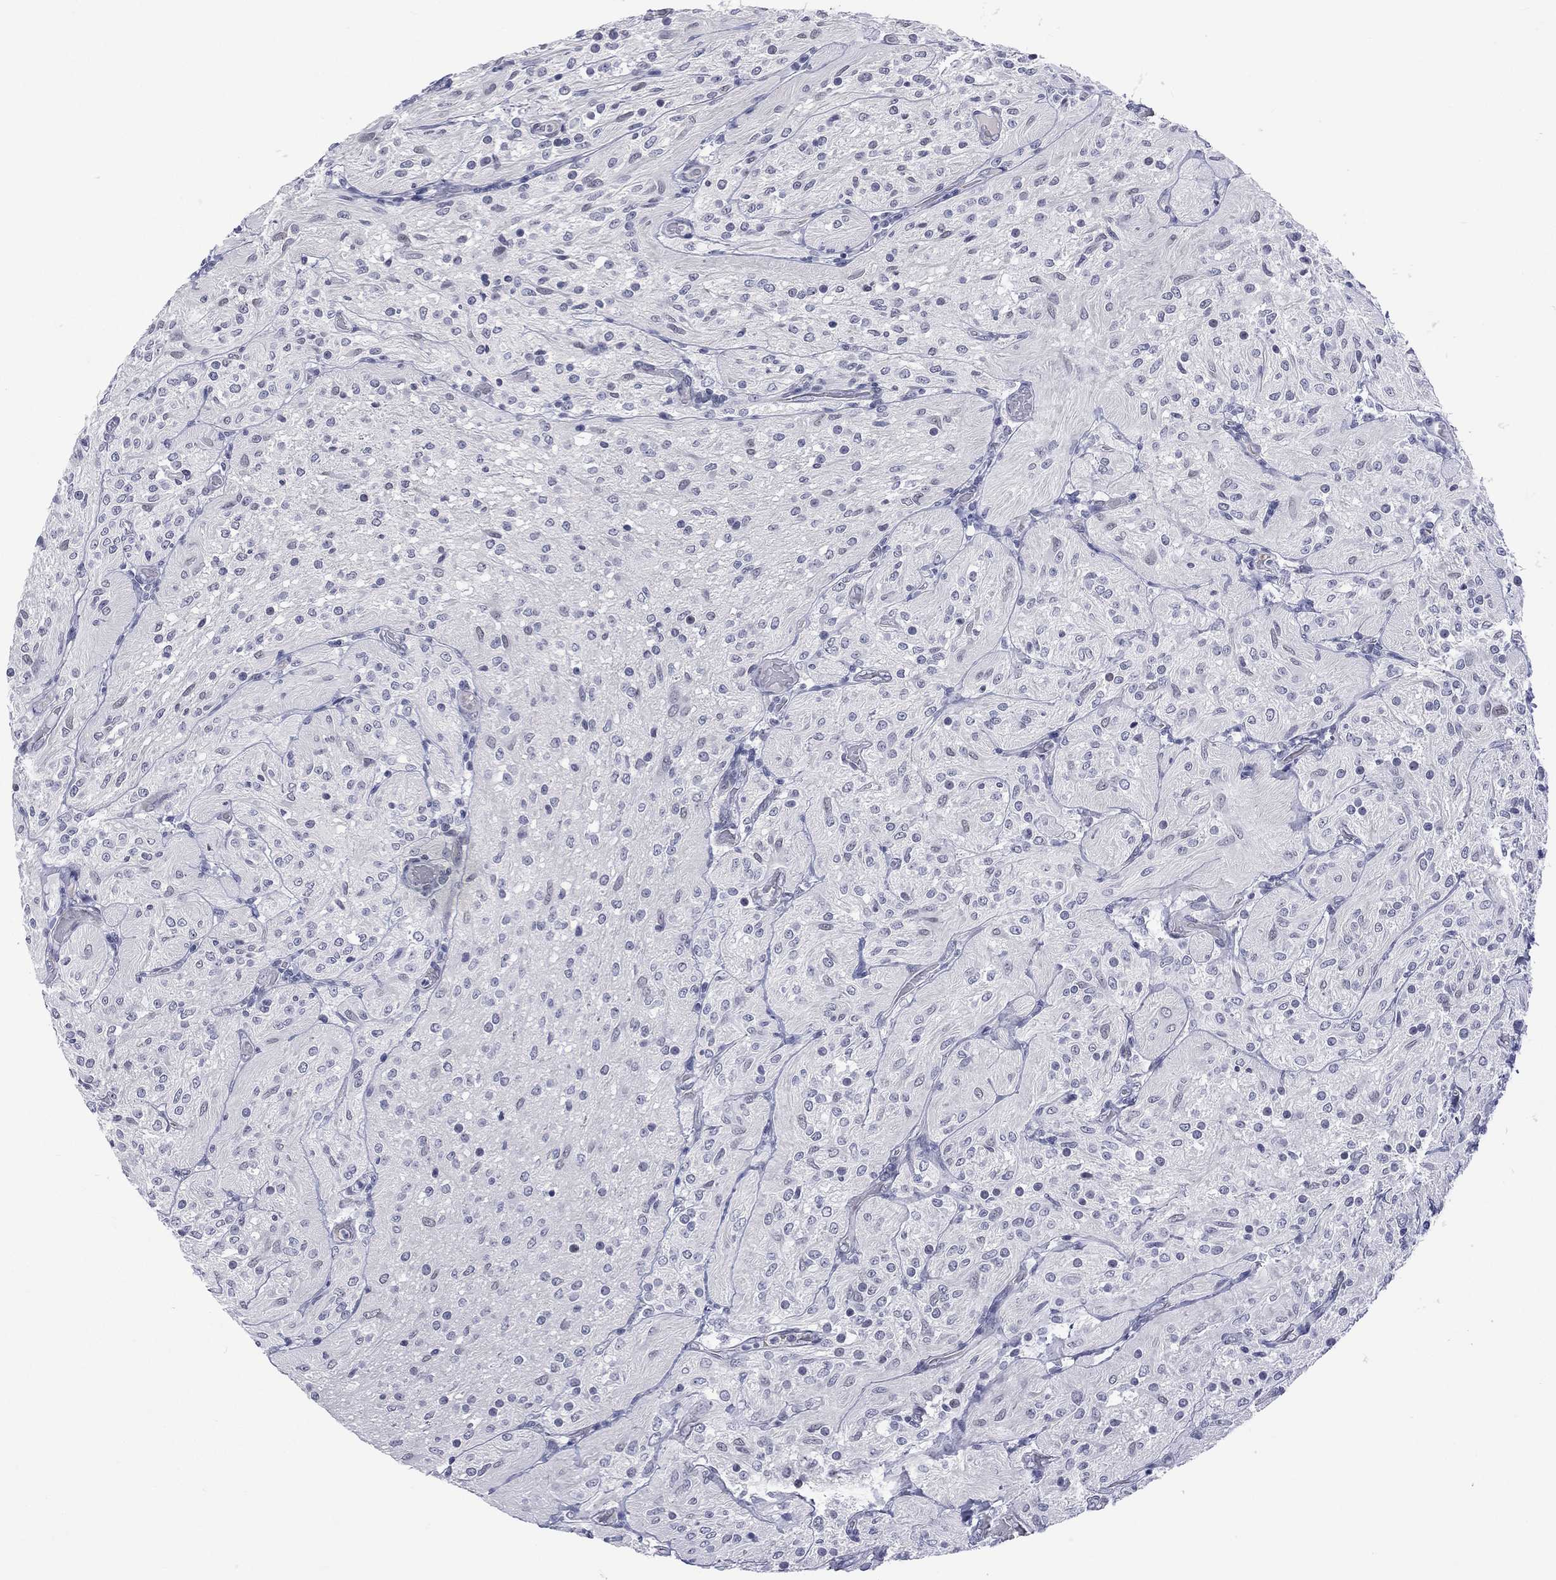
{"staining": {"intensity": "negative", "quantity": "none", "location": "none"}, "tissue": "glioma", "cell_type": "Tumor cells", "image_type": "cancer", "snomed": [{"axis": "morphology", "description": "Glioma, malignant, Low grade"}, {"axis": "topography", "description": "Brain"}], "caption": "Human glioma stained for a protein using immunohistochemistry (IHC) exhibits no expression in tumor cells.", "gene": "SSX1", "patient": {"sex": "male", "age": 3}}